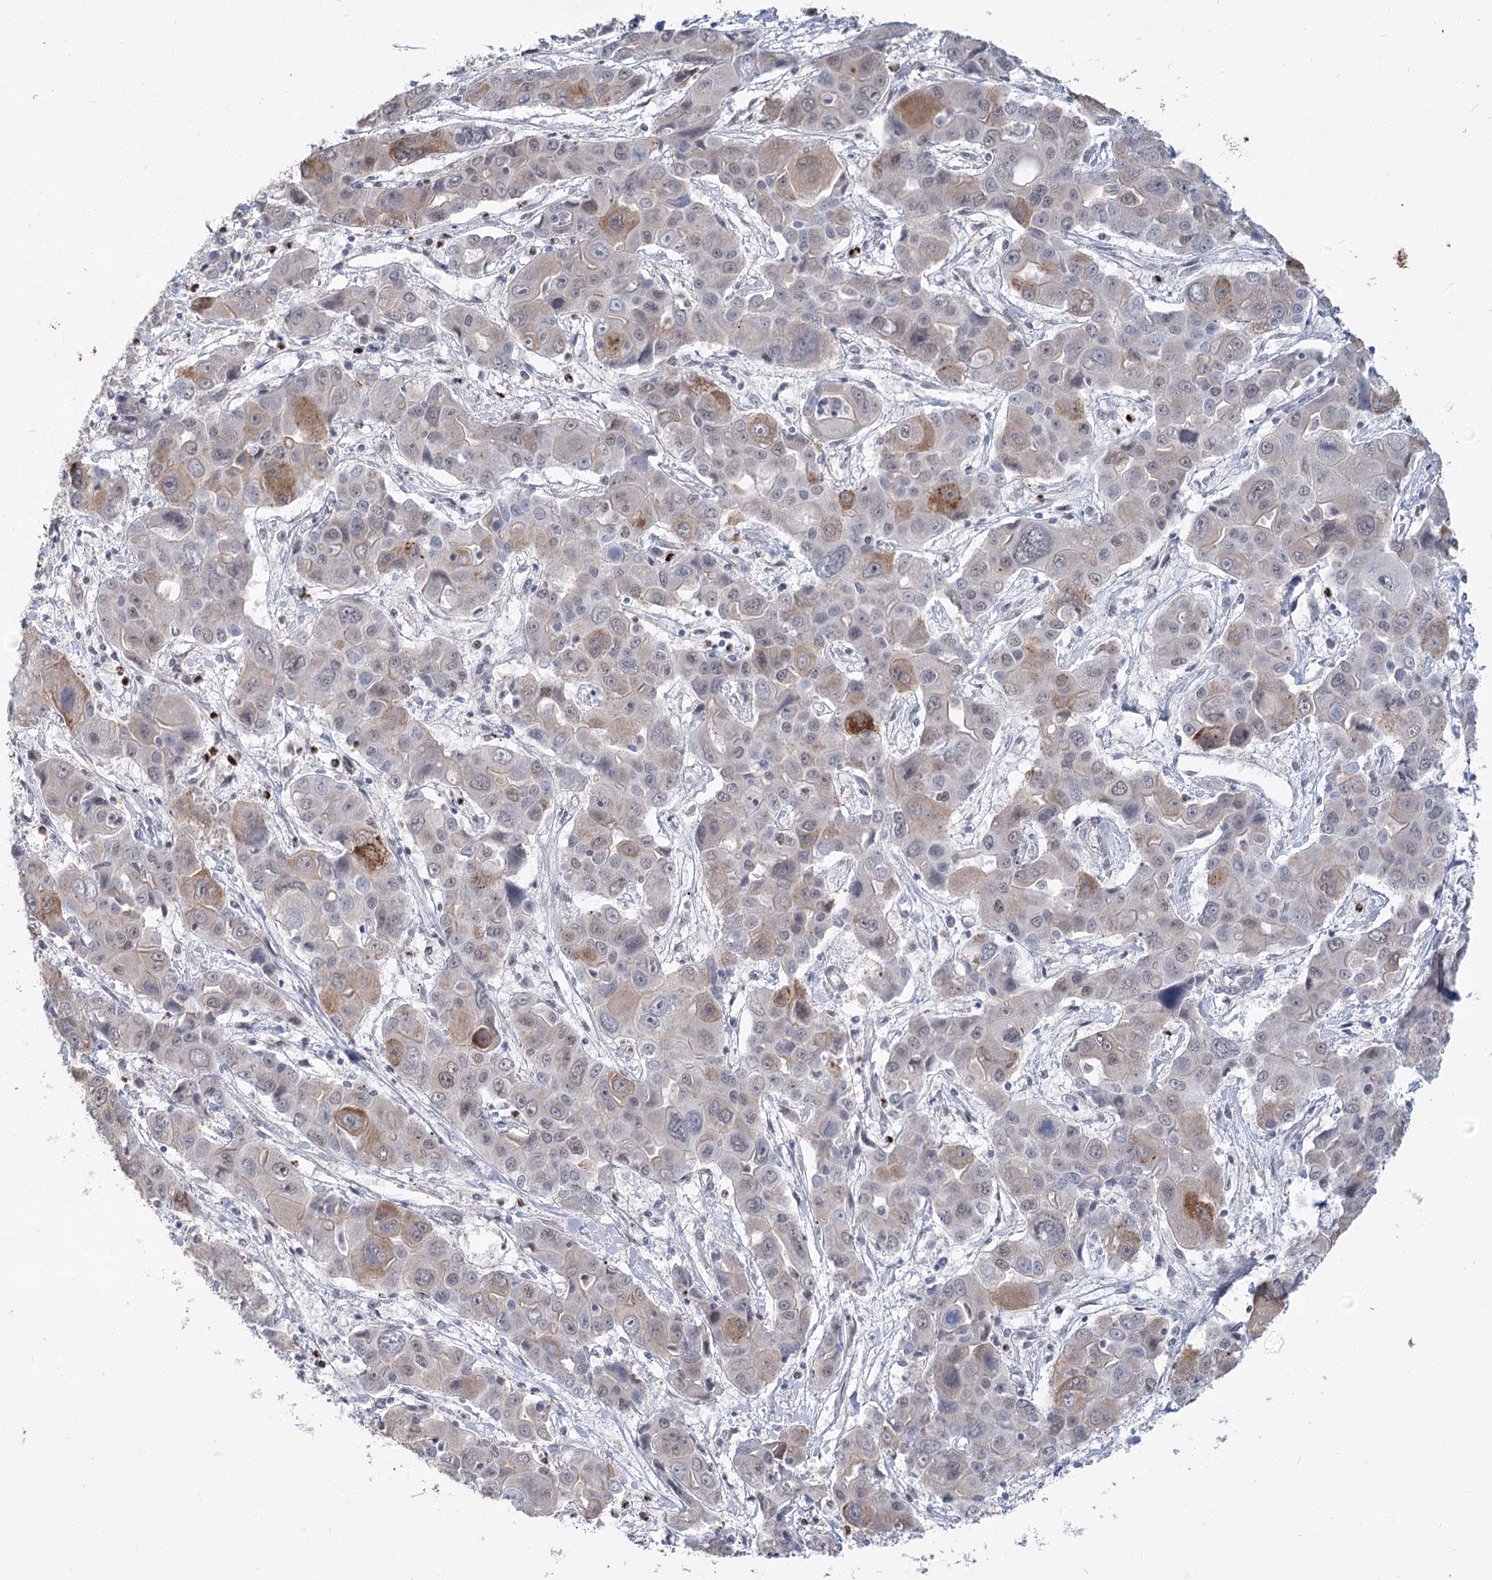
{"staining": {"intensity": "moderate", "quantity": "<25%", "location": "cytoplasmic/membranous"}, "tissue": "liver cancer", "cell_type": "Tumor cells", "image_type": "cancer", "snomed": [{"axis": "morphology", "description": "Cholangiocarcinoma"}, {"axis": "topography", "description": "Liver"}], "caption": "Liver cancer (cholangiocarcinoma) was stained to show a protein in brown. There is low levels of moderate cytoplasmic/membranous staining in approximately <25% of tumor cells.", "gene": "THAP6", "patient": {"sex": "male", "age": 67}}